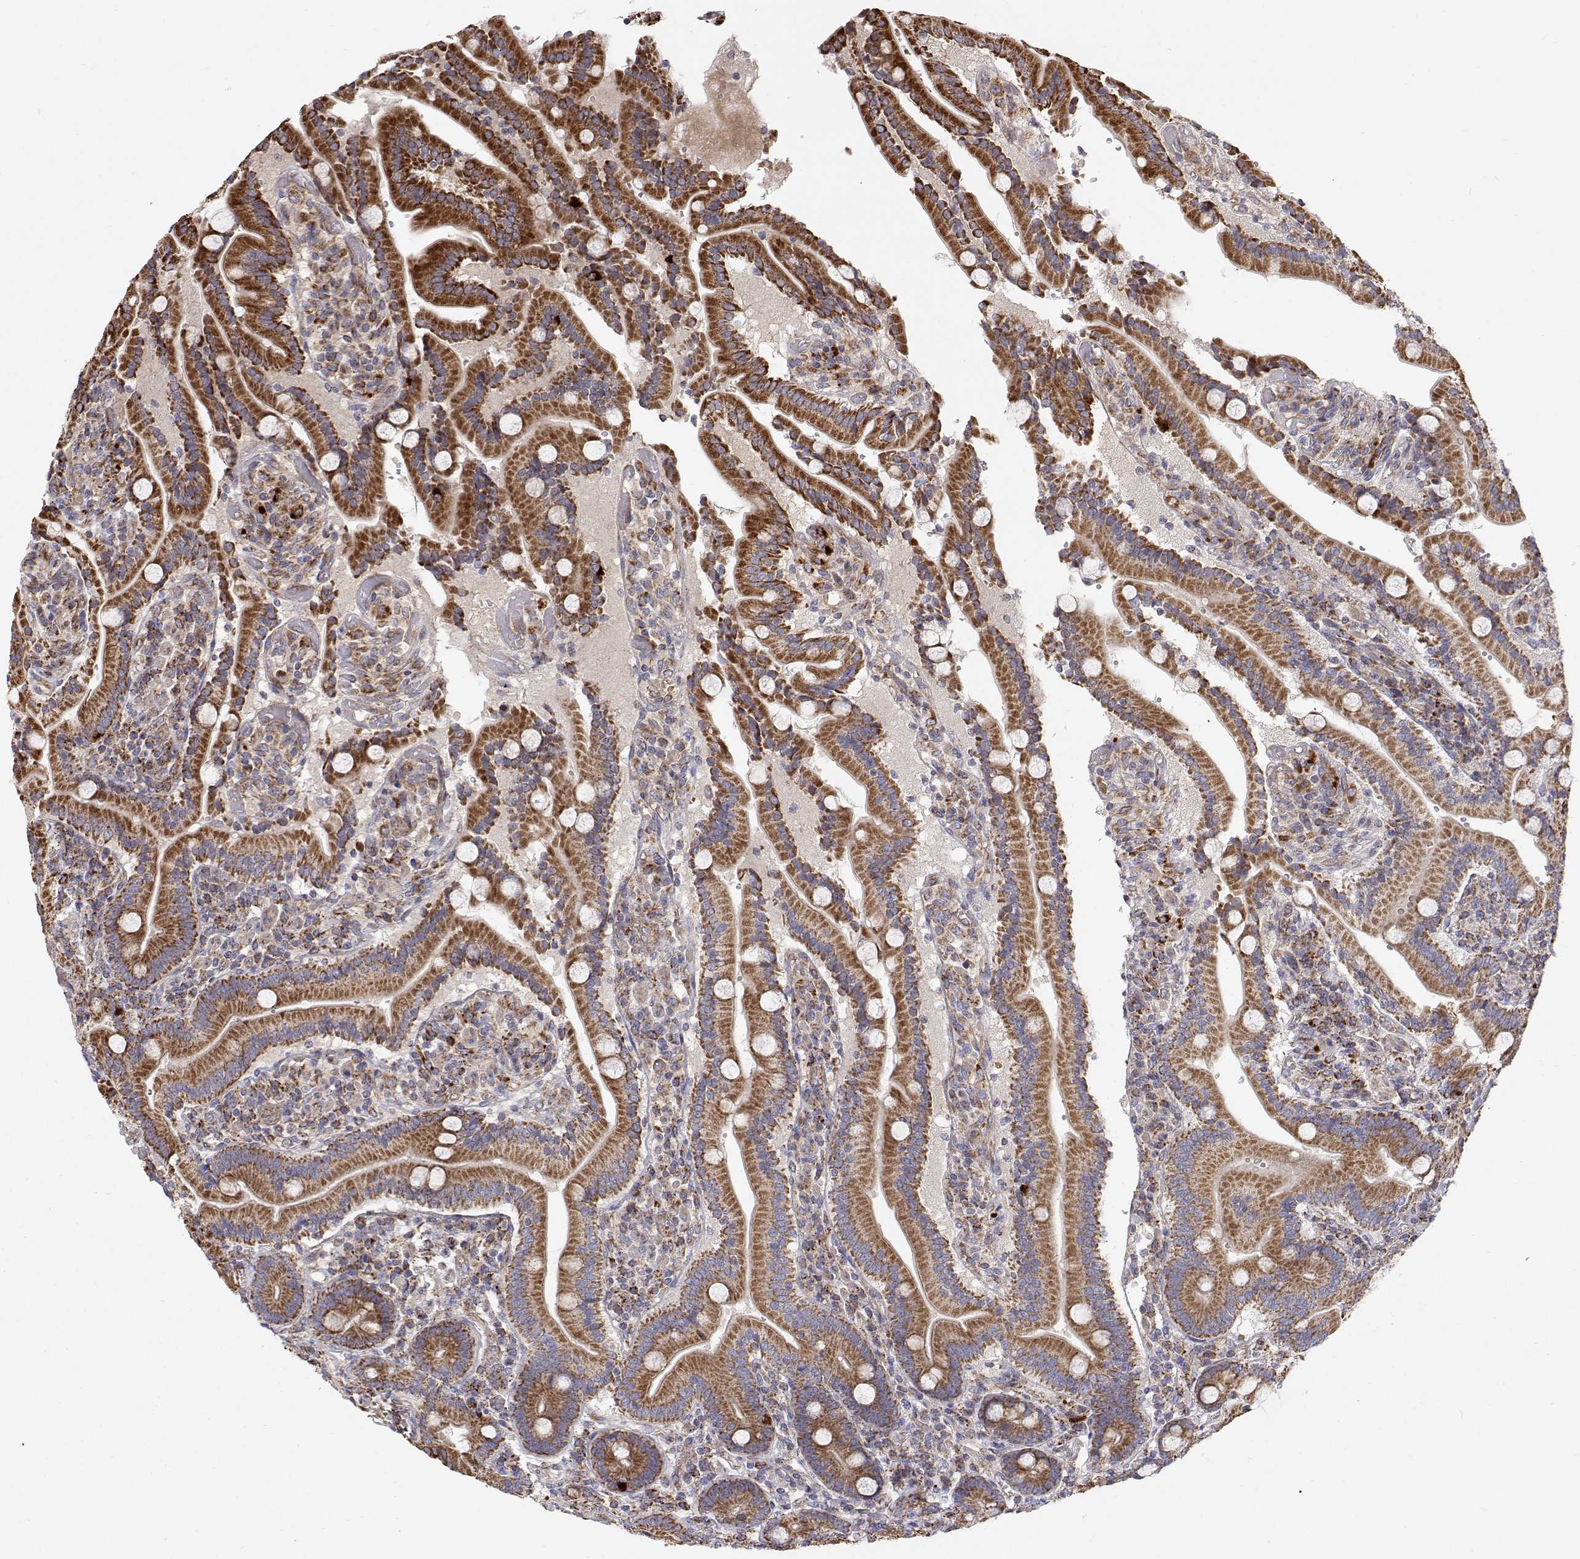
{"staining": {"intensity": "strong", "quantity": ">75%", "location": "cytoplasmic/membranous"}, "tissue": "duodenum", "cell_type": "Glandular cells", "image_type": "normal", "snomed": [{"axis": "morphology", "description": "Normal tissue, NOS"}, {"axis": "topography", "description": "Duodenum"}], "caption": "Immunohistochemical staining of normal human duodenum displays high levels of strong cytoplasmic/membranous positivity in approximately >75% of glandular cells.", "gene": "SPICE1", "patient": {"sex": "female", "age": 62}}